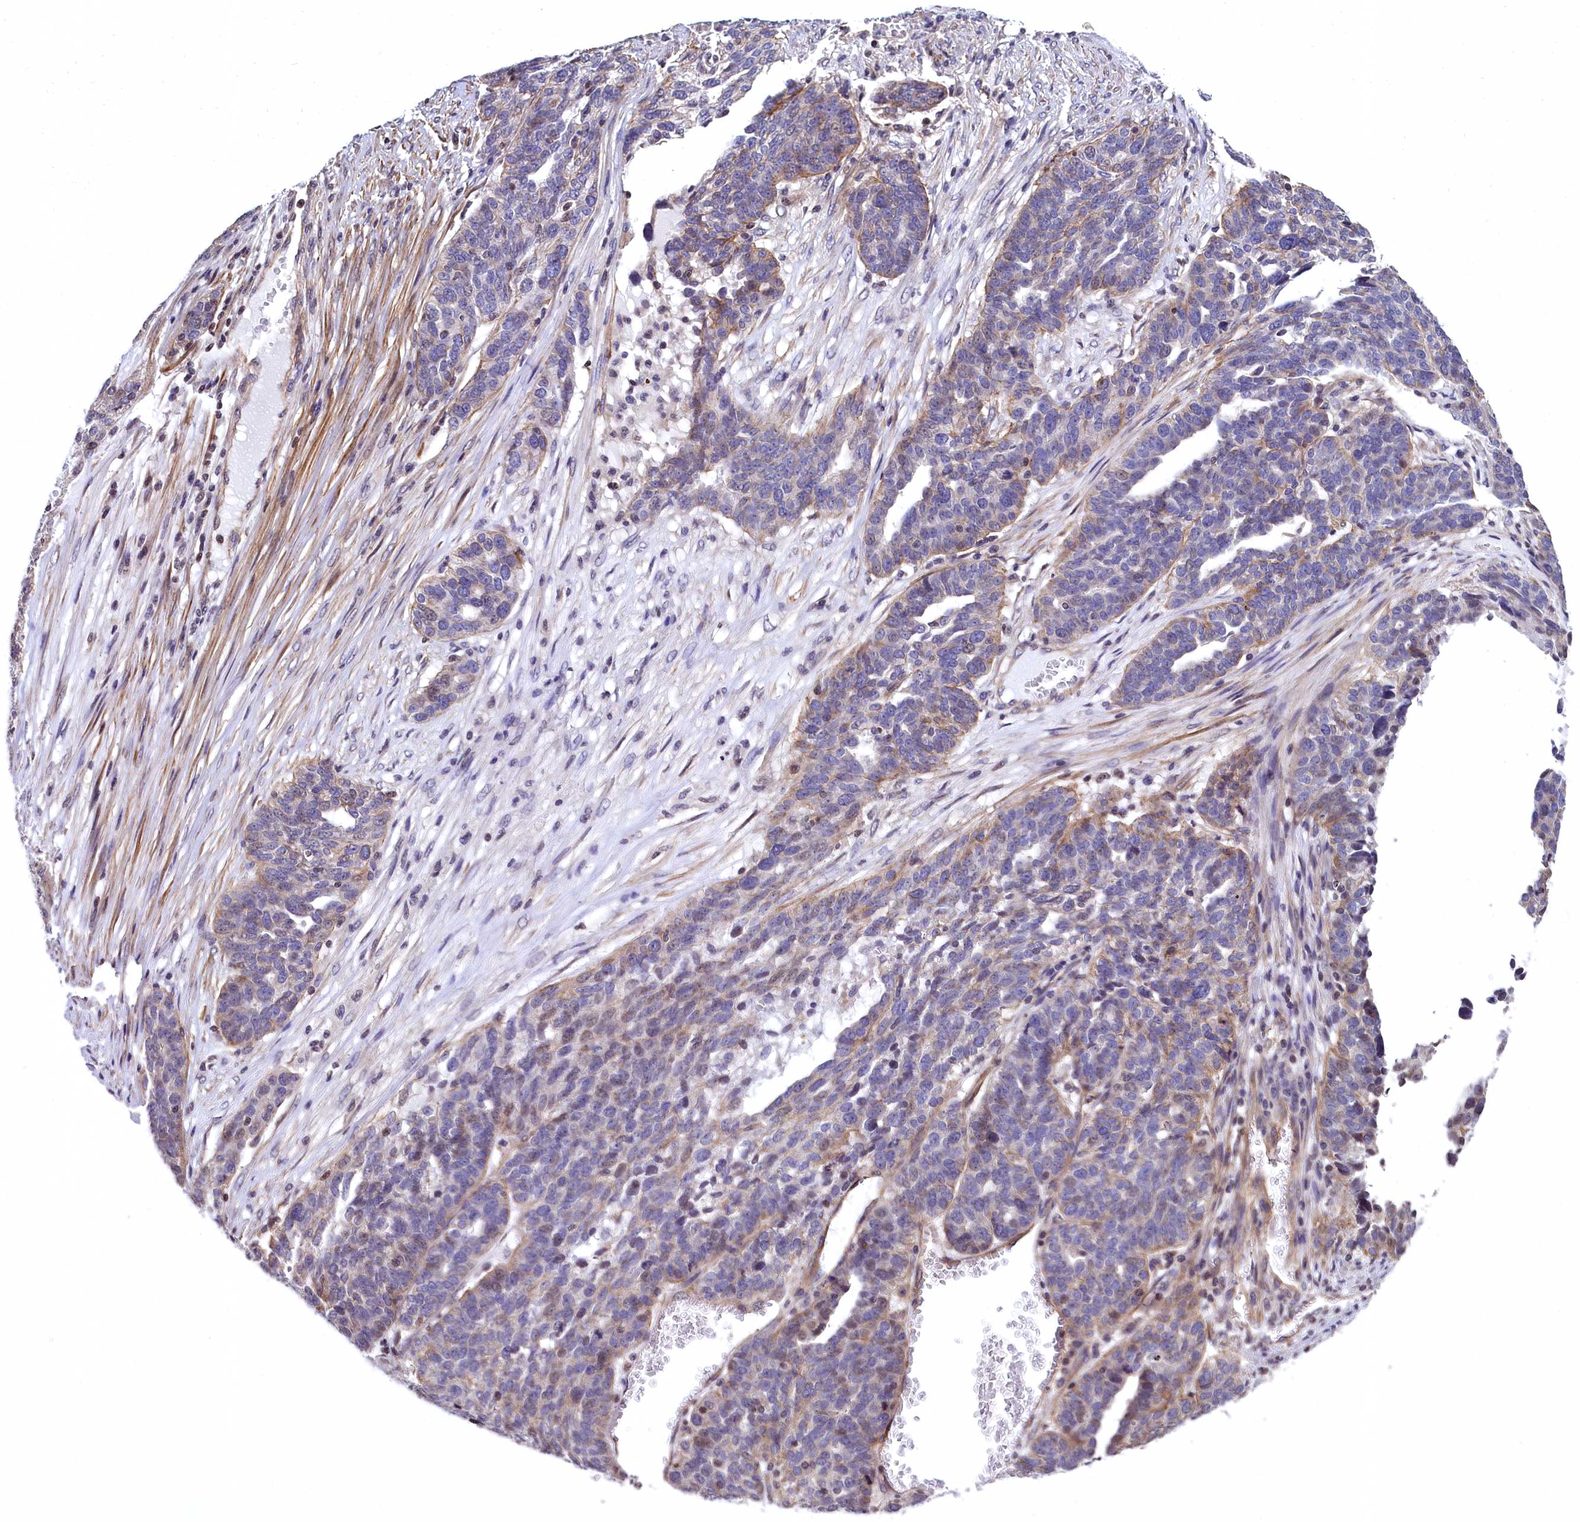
{"staining": {"intensity": "weak", "quantity": "<25%", "location": "cytoplasmic/membranous"}, "tissue": "ovarian cancer", "cell_type": "Tumor cells", "image_type": "cancer", "snomed": [{"axis": "morphology", "description": "Cystadenocarcinoma, serous, NOS"}, {"axis": "topography", "description": "Ovary"}], "caption": "An image of human ovarian serous cystadenocarcinoma is negative for staining in tumor cells.", "gene": "ZNF2", "patient": {"sex": "female", "age": 59}}